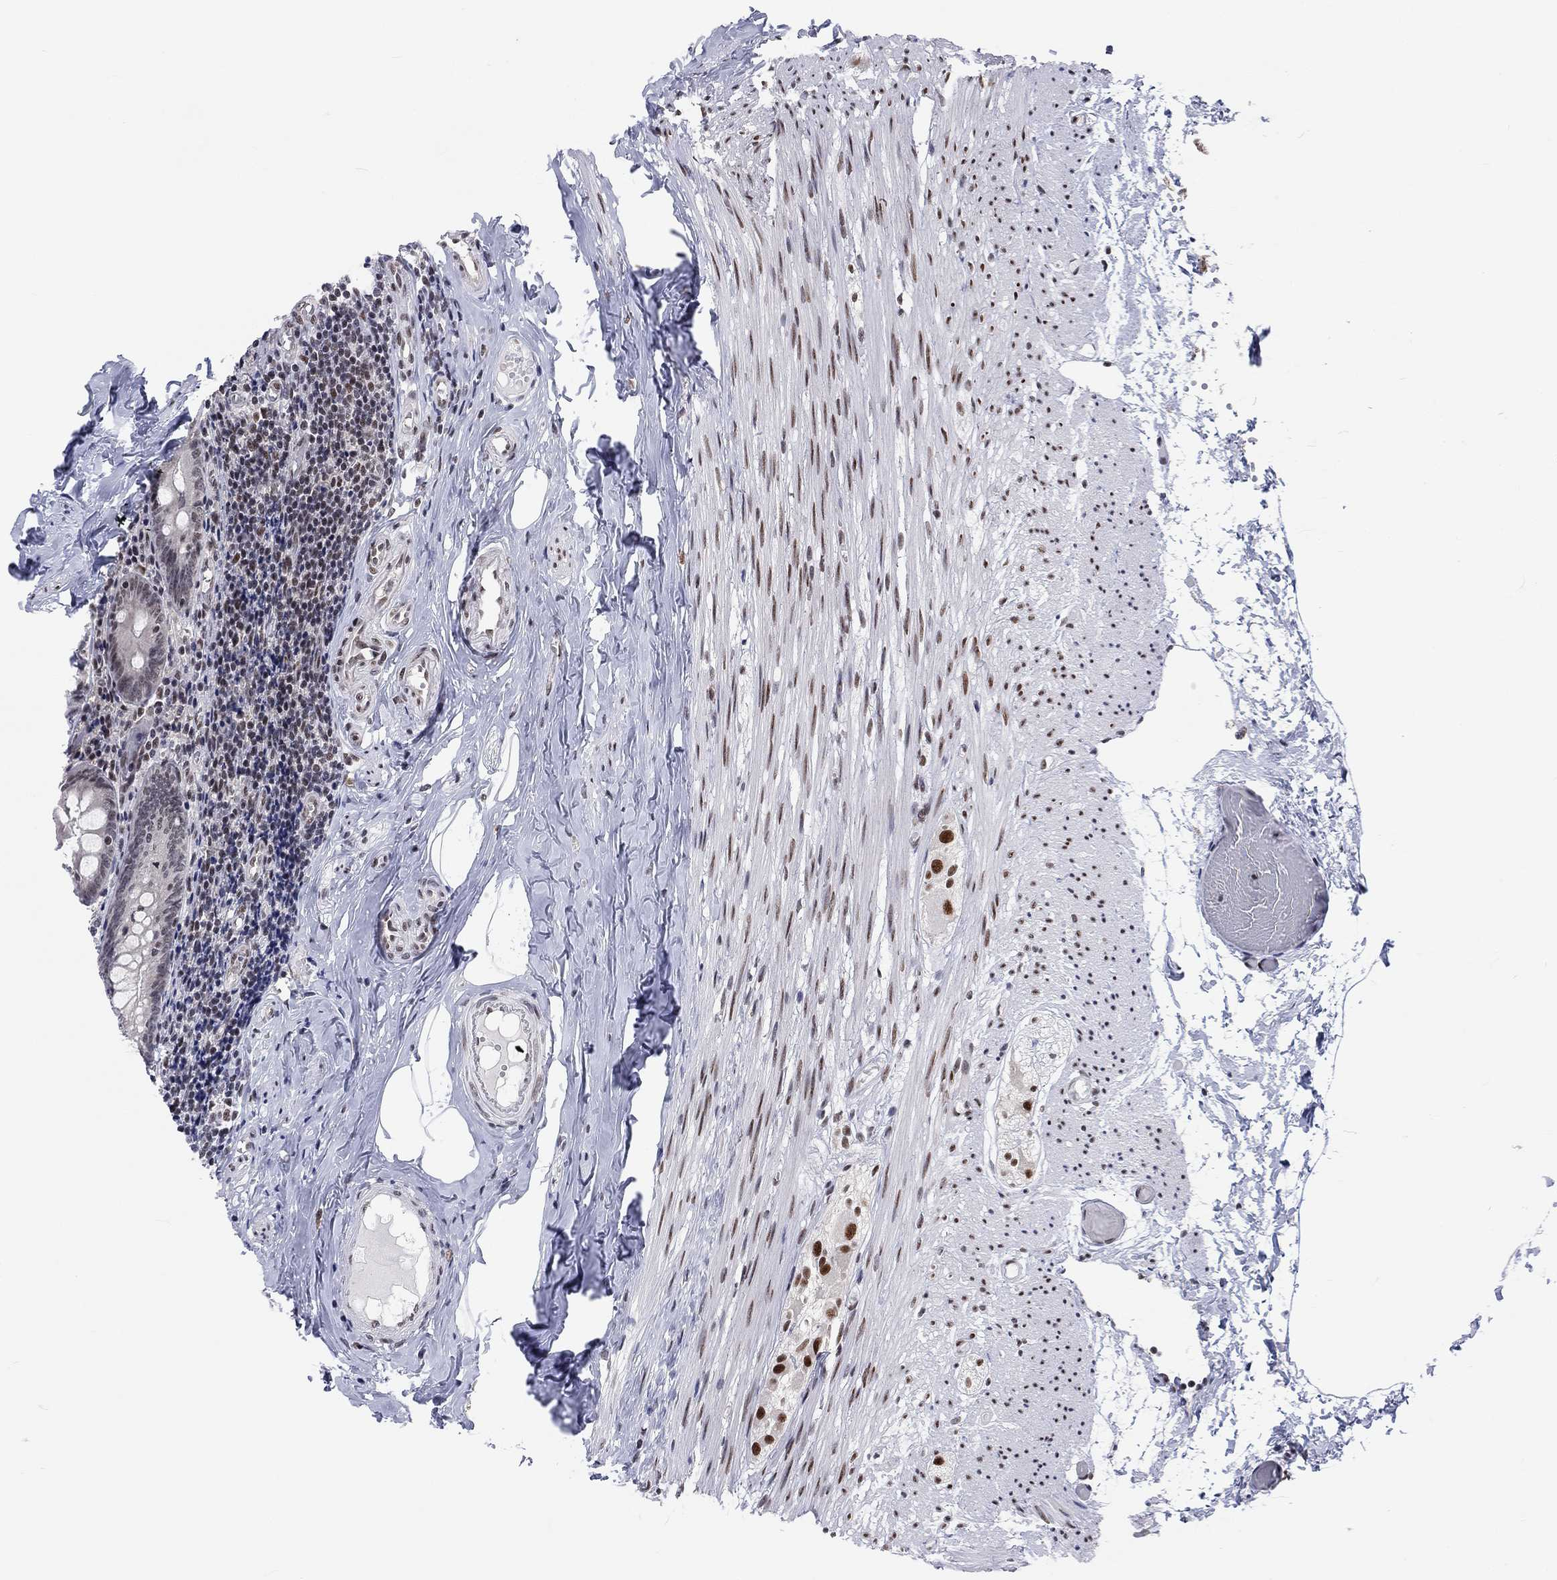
{"staining": {"intensity": "moderate", "quantity": "25%-75%", "location": "nuclear"}, "tissue": "appendix", "cell_type": "Glandular cells", "image_type": "normal", "snomed": [{"axis": "morphology", "description": "Normal tissue, NOS"}, {"axis": "topography", "description": "Appendix"}], "caption": "Immunohistochemistry photomicrograph of unremarkable appendix: human appendix stained using IHC exhibits medium levels of moderate protein expression localized specifically in the nuclear of glandular cells, appearing as a nuclear brown color.", "gene": "FYTTD1", "patient": {"sex": "female", "age": 23}}